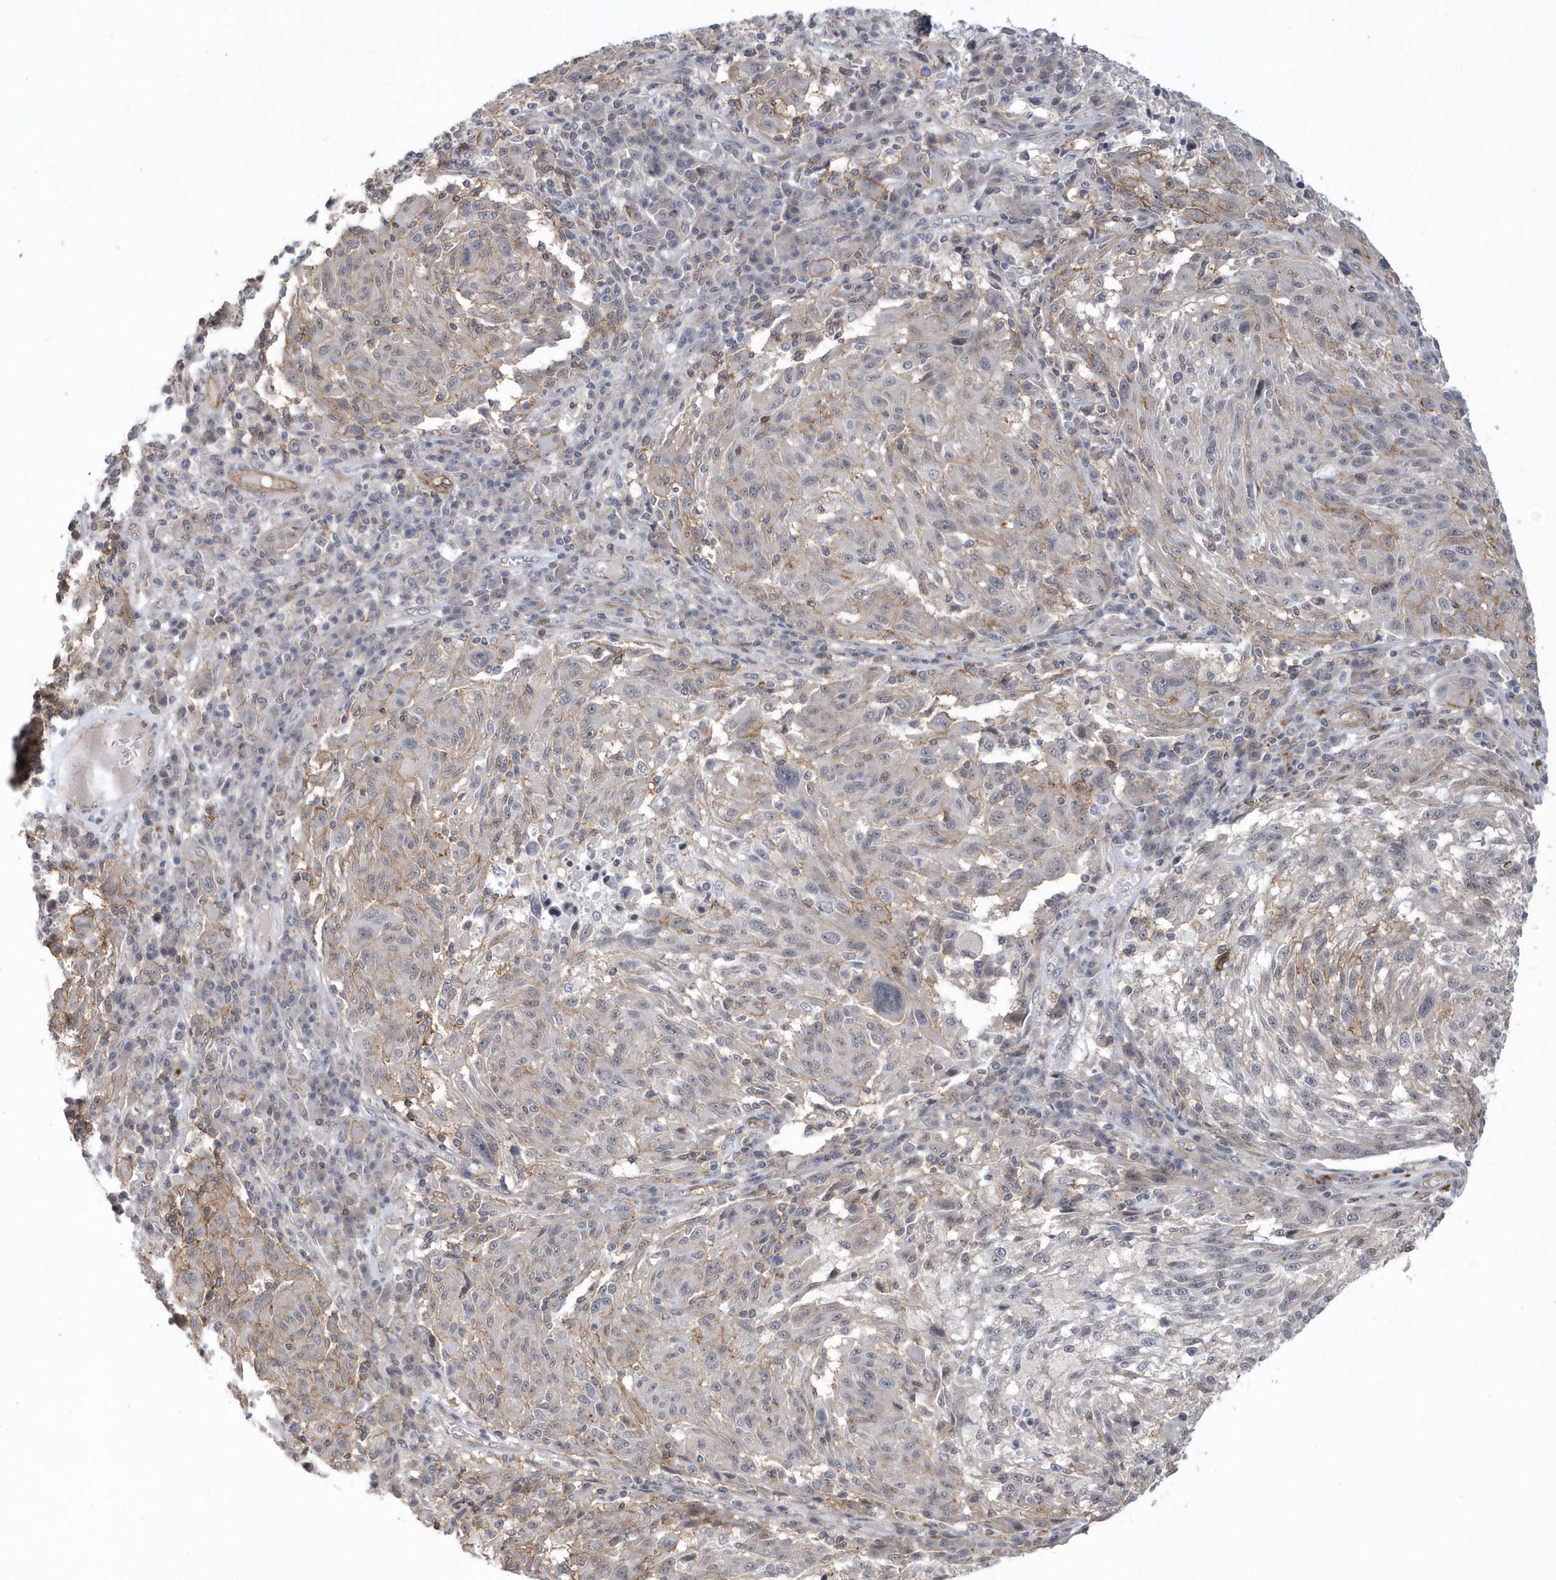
{"staining": {"intensity": "moderate", "quantity": "<25%", "location": "cytoplasmic/membranous"}, "tissue": "melanoma", "cell_type": "Tumor cells", "image_type": "cancer", "snomed": [{"axis": "morphology", "description": "Malignant melanoma, NOS"}, {"axis": "topography", "description": "Skin"}], "caption": "A brown stain highlights moderate cytoplasmic/membranous positivity of a protein in malignant melanoma tumor cells.", "gene": "CRIP3", "patient": {"sex": "male", "age": 53}}